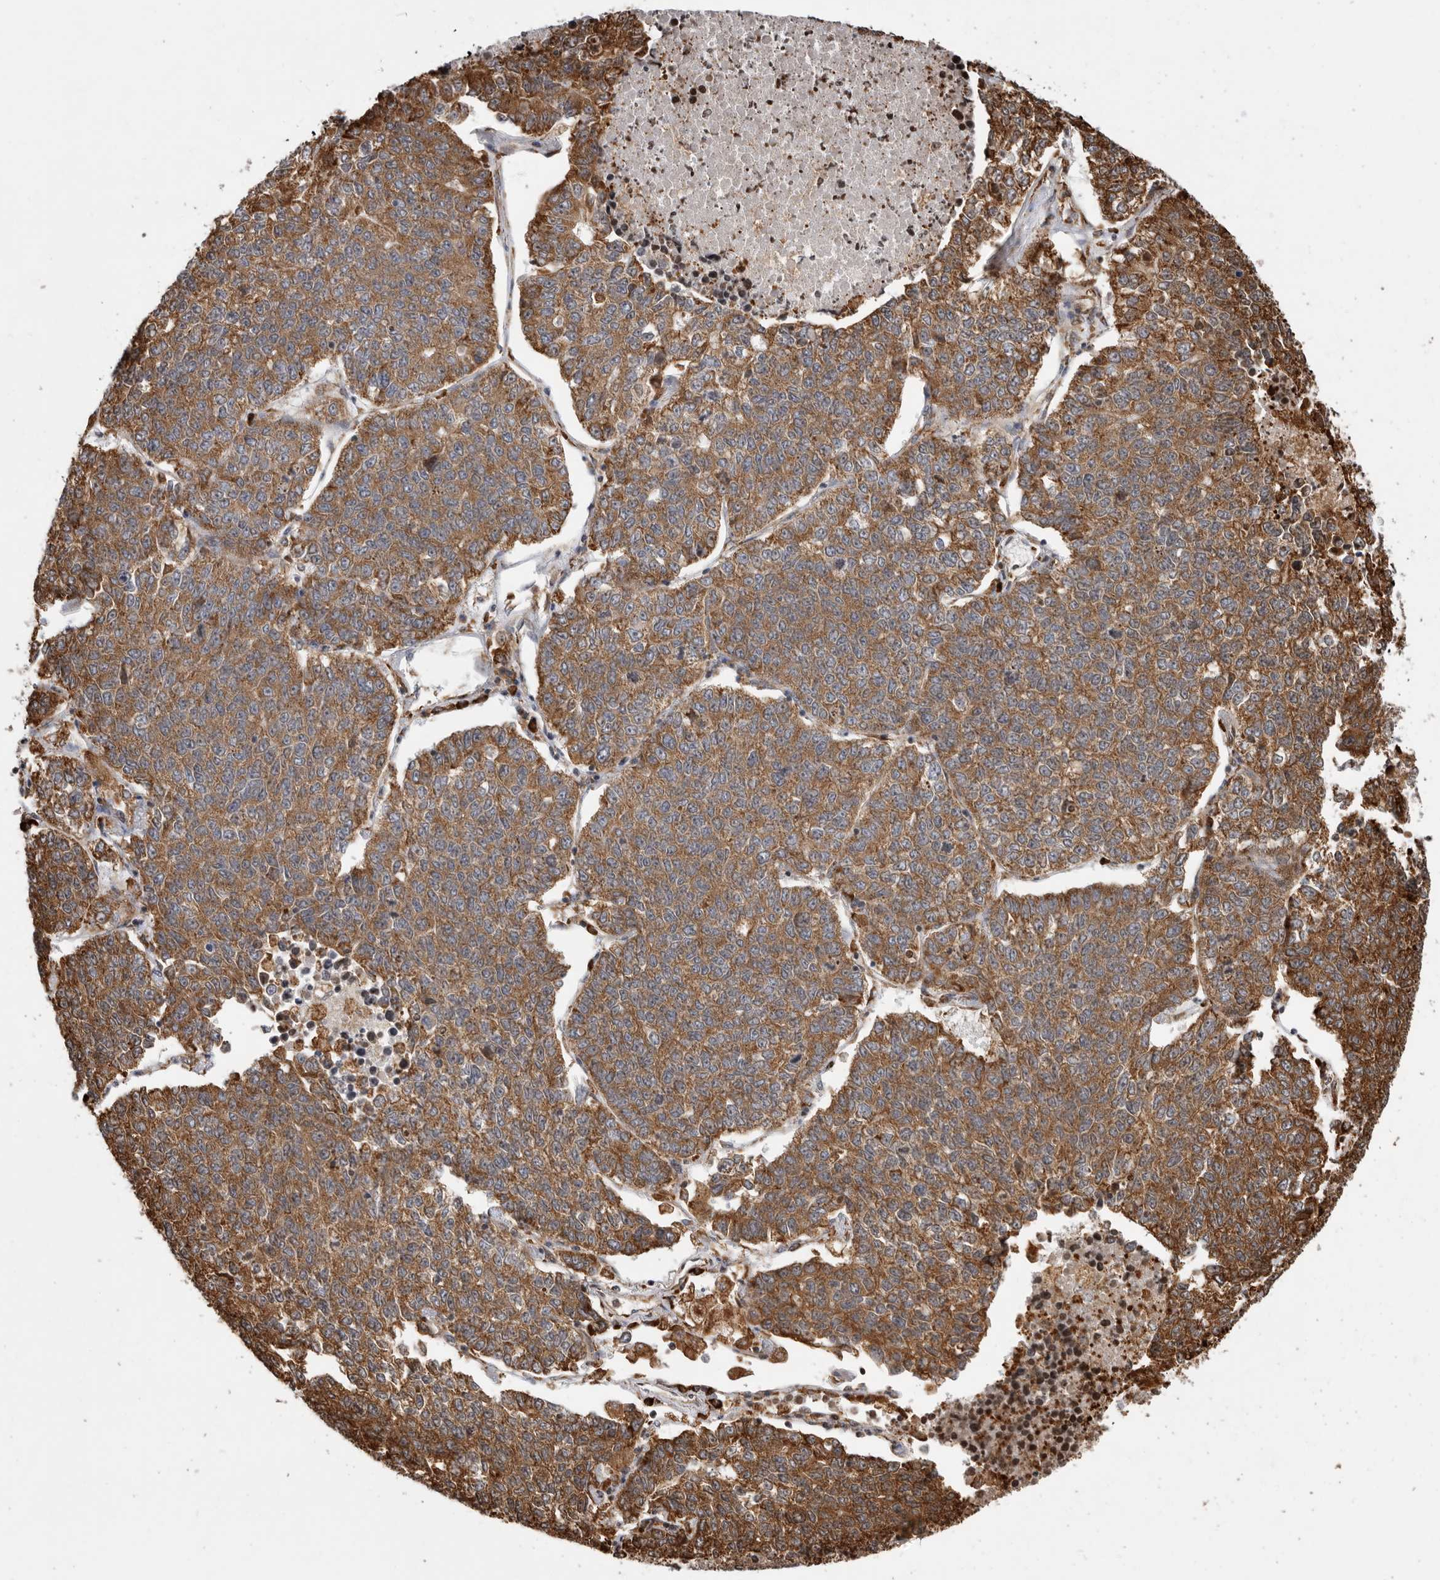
{"staining": {"intensity": "moderate", "quantity": ">75%", "location": "cytoplasmic/membranous"}, "tissue": "lung cancer", "cell_type": "Tumor cells", "image_type": "cancer", "snomed": [{"axis": "morphology", "description": "Adenocarcinoma, NOS"}, {"axis": "topography", "description": "Lung"}], "caption": "This image displays immunohistochemistry staining of human lung cancer, with medium moderate cytoplasmic/membranous staining in about >75% of tumor cells.", "gene": "FZD3", "patient": {"sex": "male", "age": 49}}